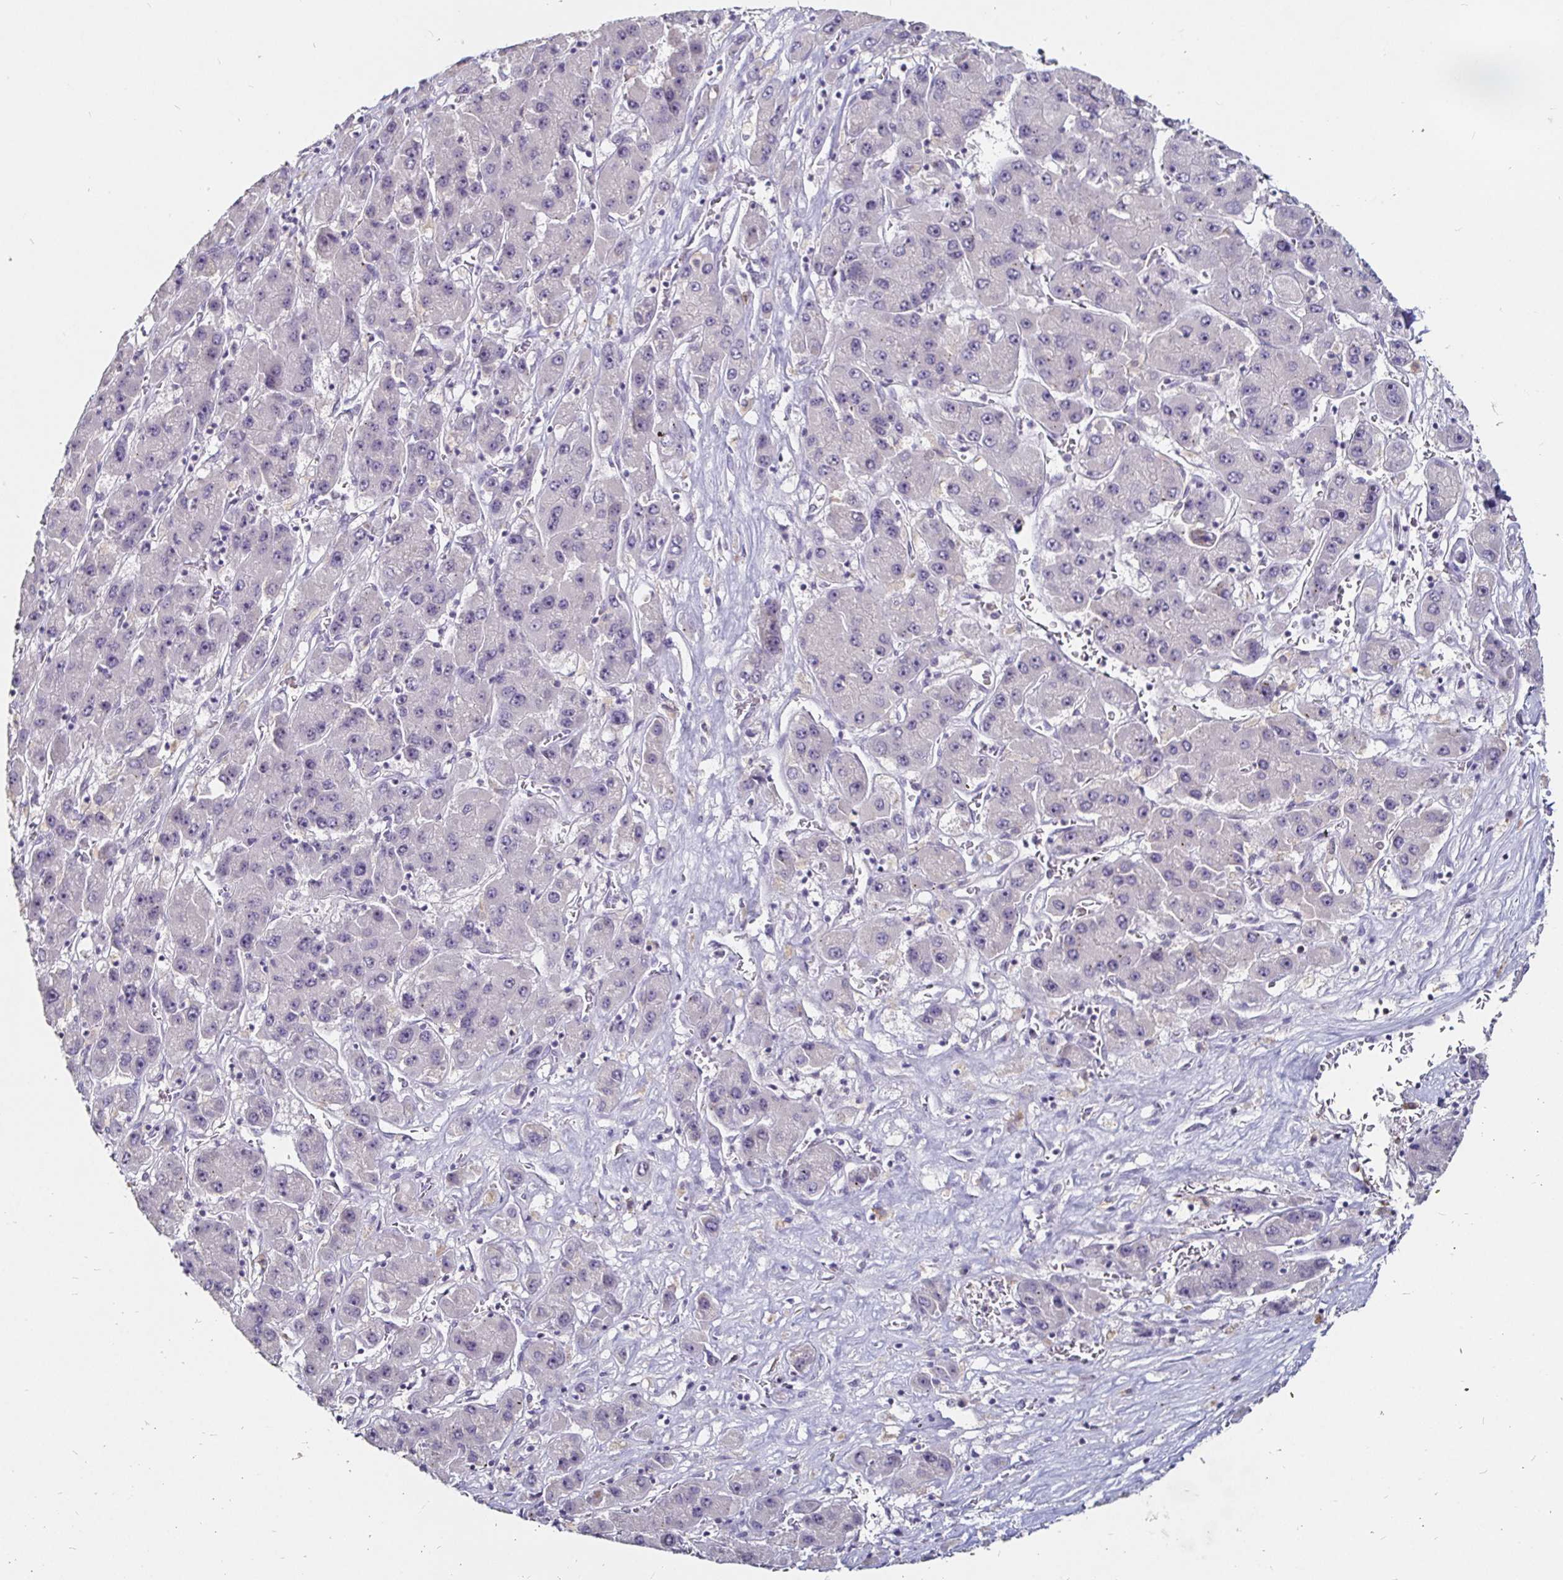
{"staining": {"intensity": "weak", "quantity": "<25%", "location": "nuclear"}, "tissue": "liver cancer", "cell_type": "Tumor cells", "image_type": "cancer", "snomed": [{"axis": "morphology", "description": "Carcinoma, Hepatocellular, NOS"}, {"axis": "topography", "description": "Liver"}], "caption": "Tumor cells show no significant protein positivity in liver cancer.", "gene": "FAIM2", "patient": {"sex": "female", "age": 61}}